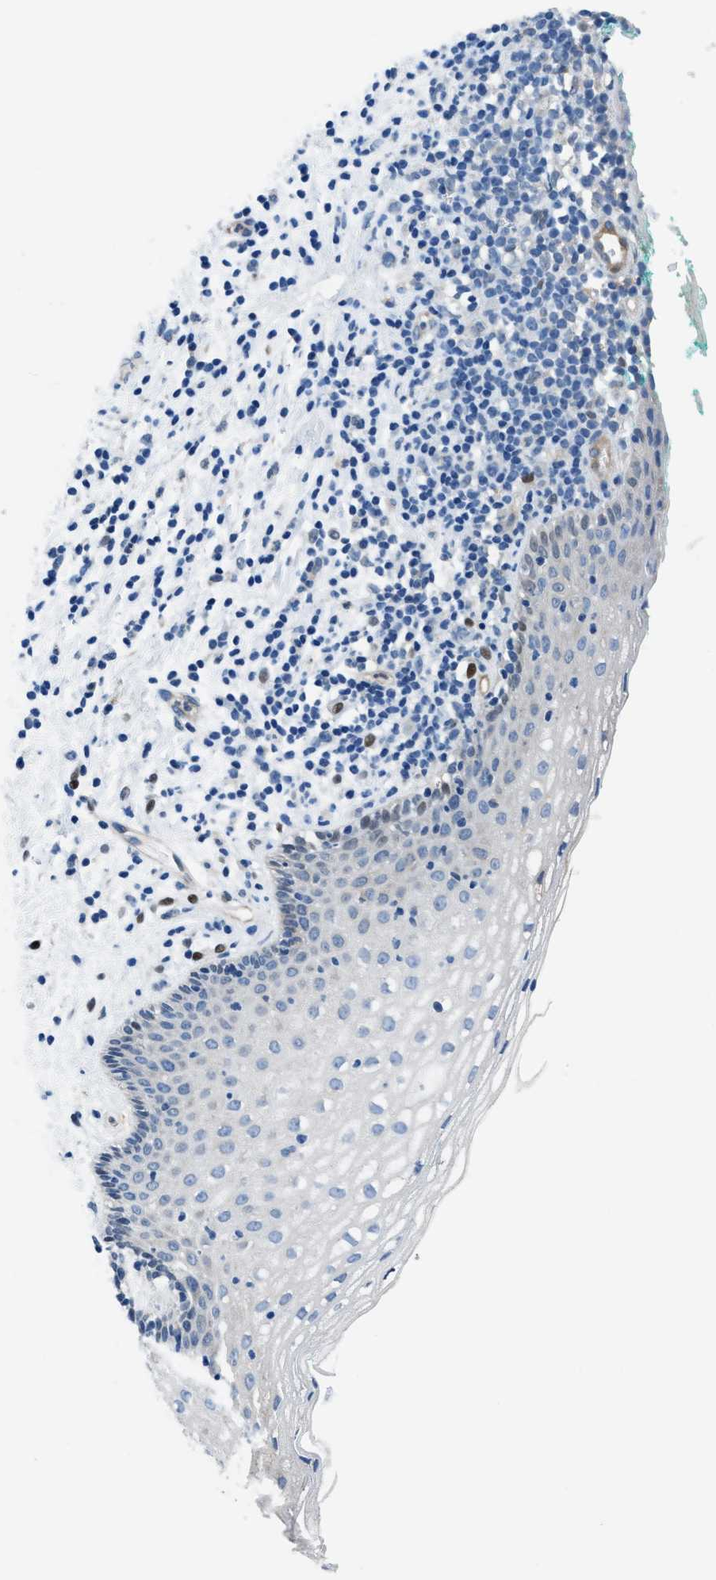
{"staining": {"intensity": "weak", "quantity": "<25%", "location": "nuclear"}, "tissue": "vagina", "cell_type": "Squamous epithelial cells", "image_type": "normal", "snomed": [{"axis": "morphology", "description": "Normal tissue, NOS"}, {"axis": "topography", "description": "Vagina"}], "caption": "Squamous epithelial cells show no significant positivity in normal vagina. Brightfield microscopy of immunohistochemistry stained with DAB (brown) and hematoxylin (blue), captured at high magnification.", "gene": "PGR", "patient": {"sex": "female", "age": 44}}